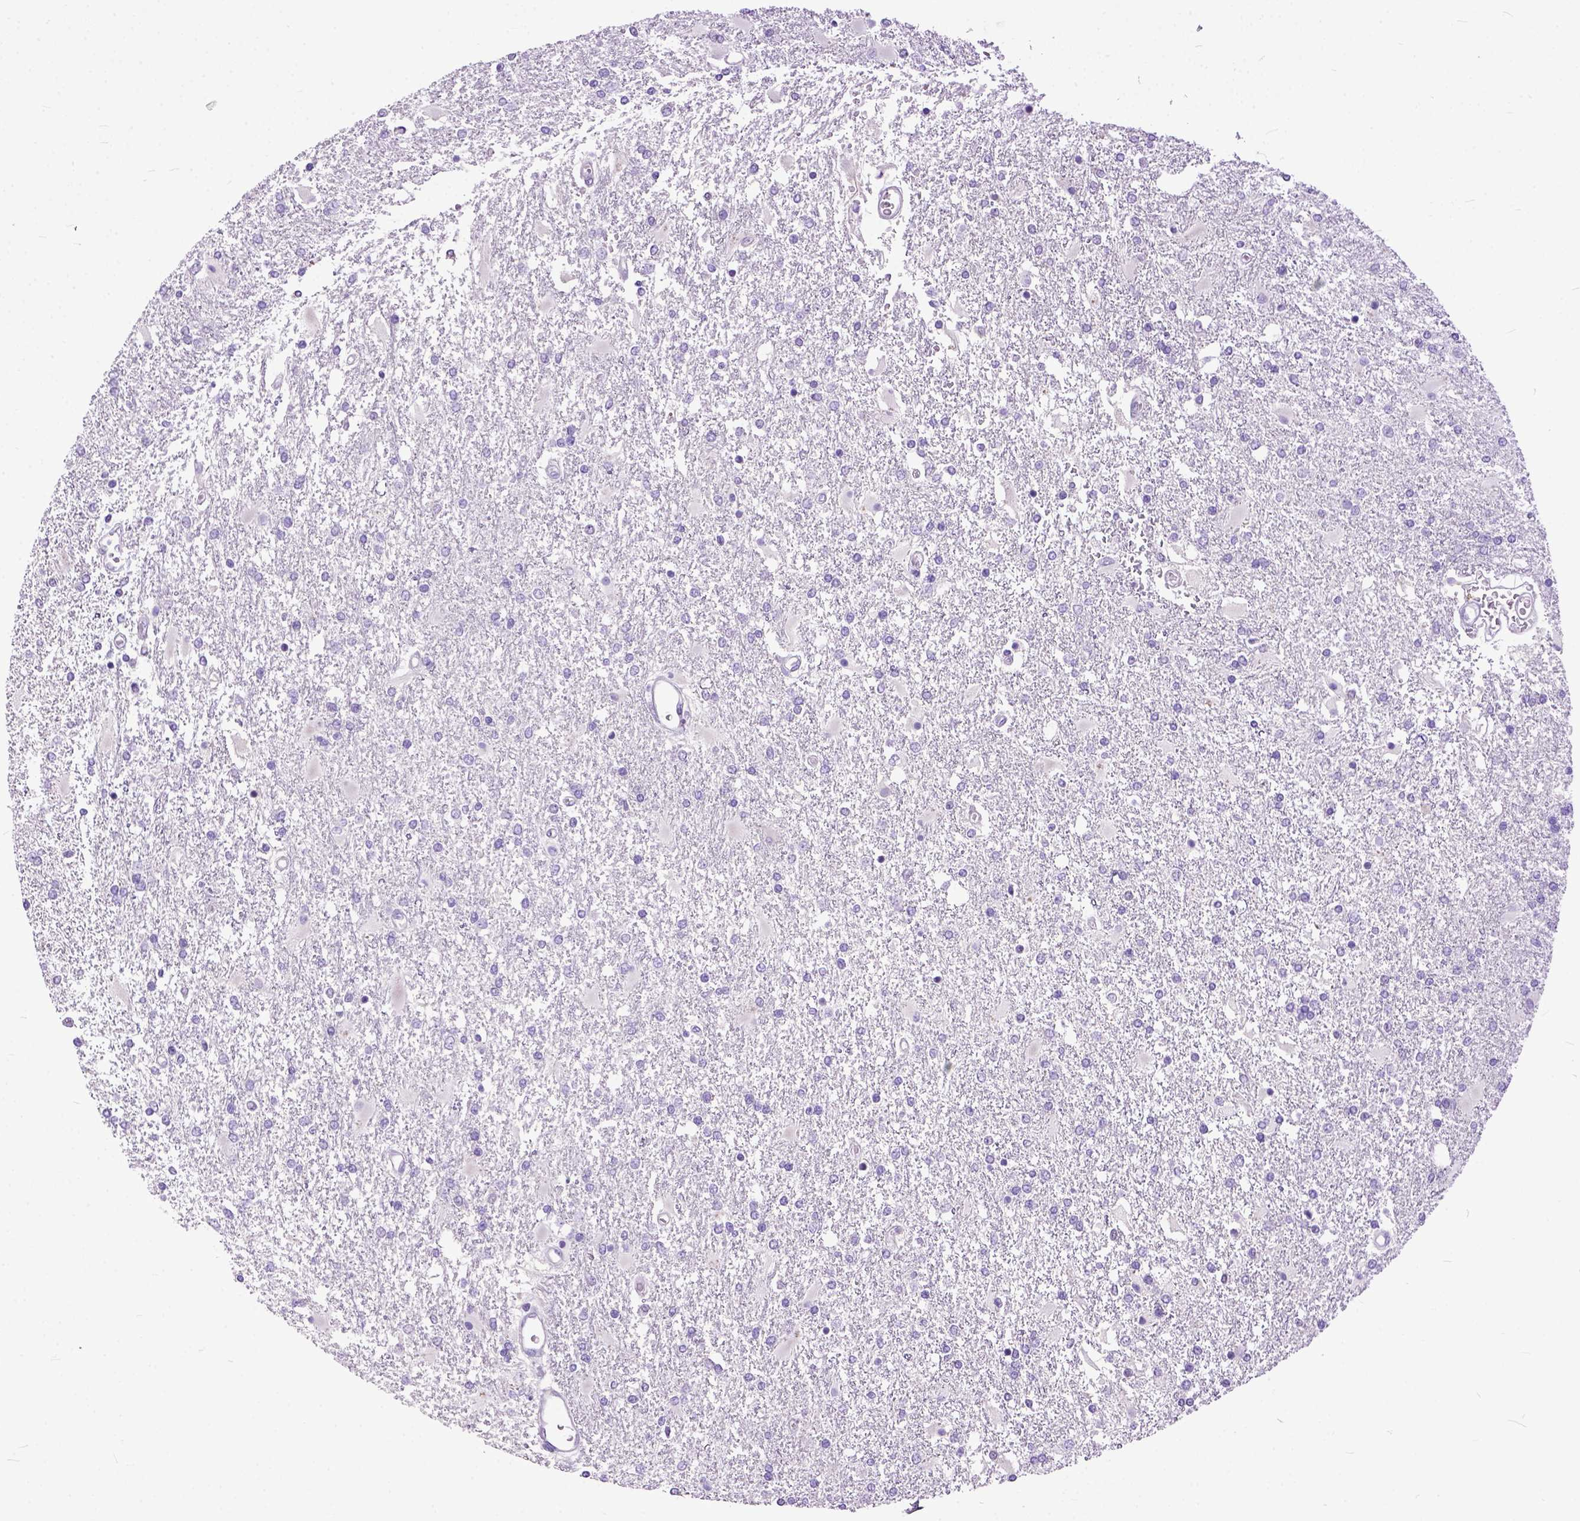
{"staining": {"intensity": "negative", "quantity": "none", "location": "none"}, "tissue": "glioma", "cell_type": "Tumor cells", "image_type": "cancer", "snomed": [{"axis": "morphology", "description": "Glioma, malignant, High grade"}, {"axis": "topography", "description": "Cerebral cortex"}], "caption": "Immunohistochemistry of human malignant glioma (high-grade) reveals no staining in tumor cells. The staining is performed using DAB brown chromogen with nuclei counter-stained in using hematoxylin.", "gene": "CRB1", "patient": {"sex": "male", "age": 79}}